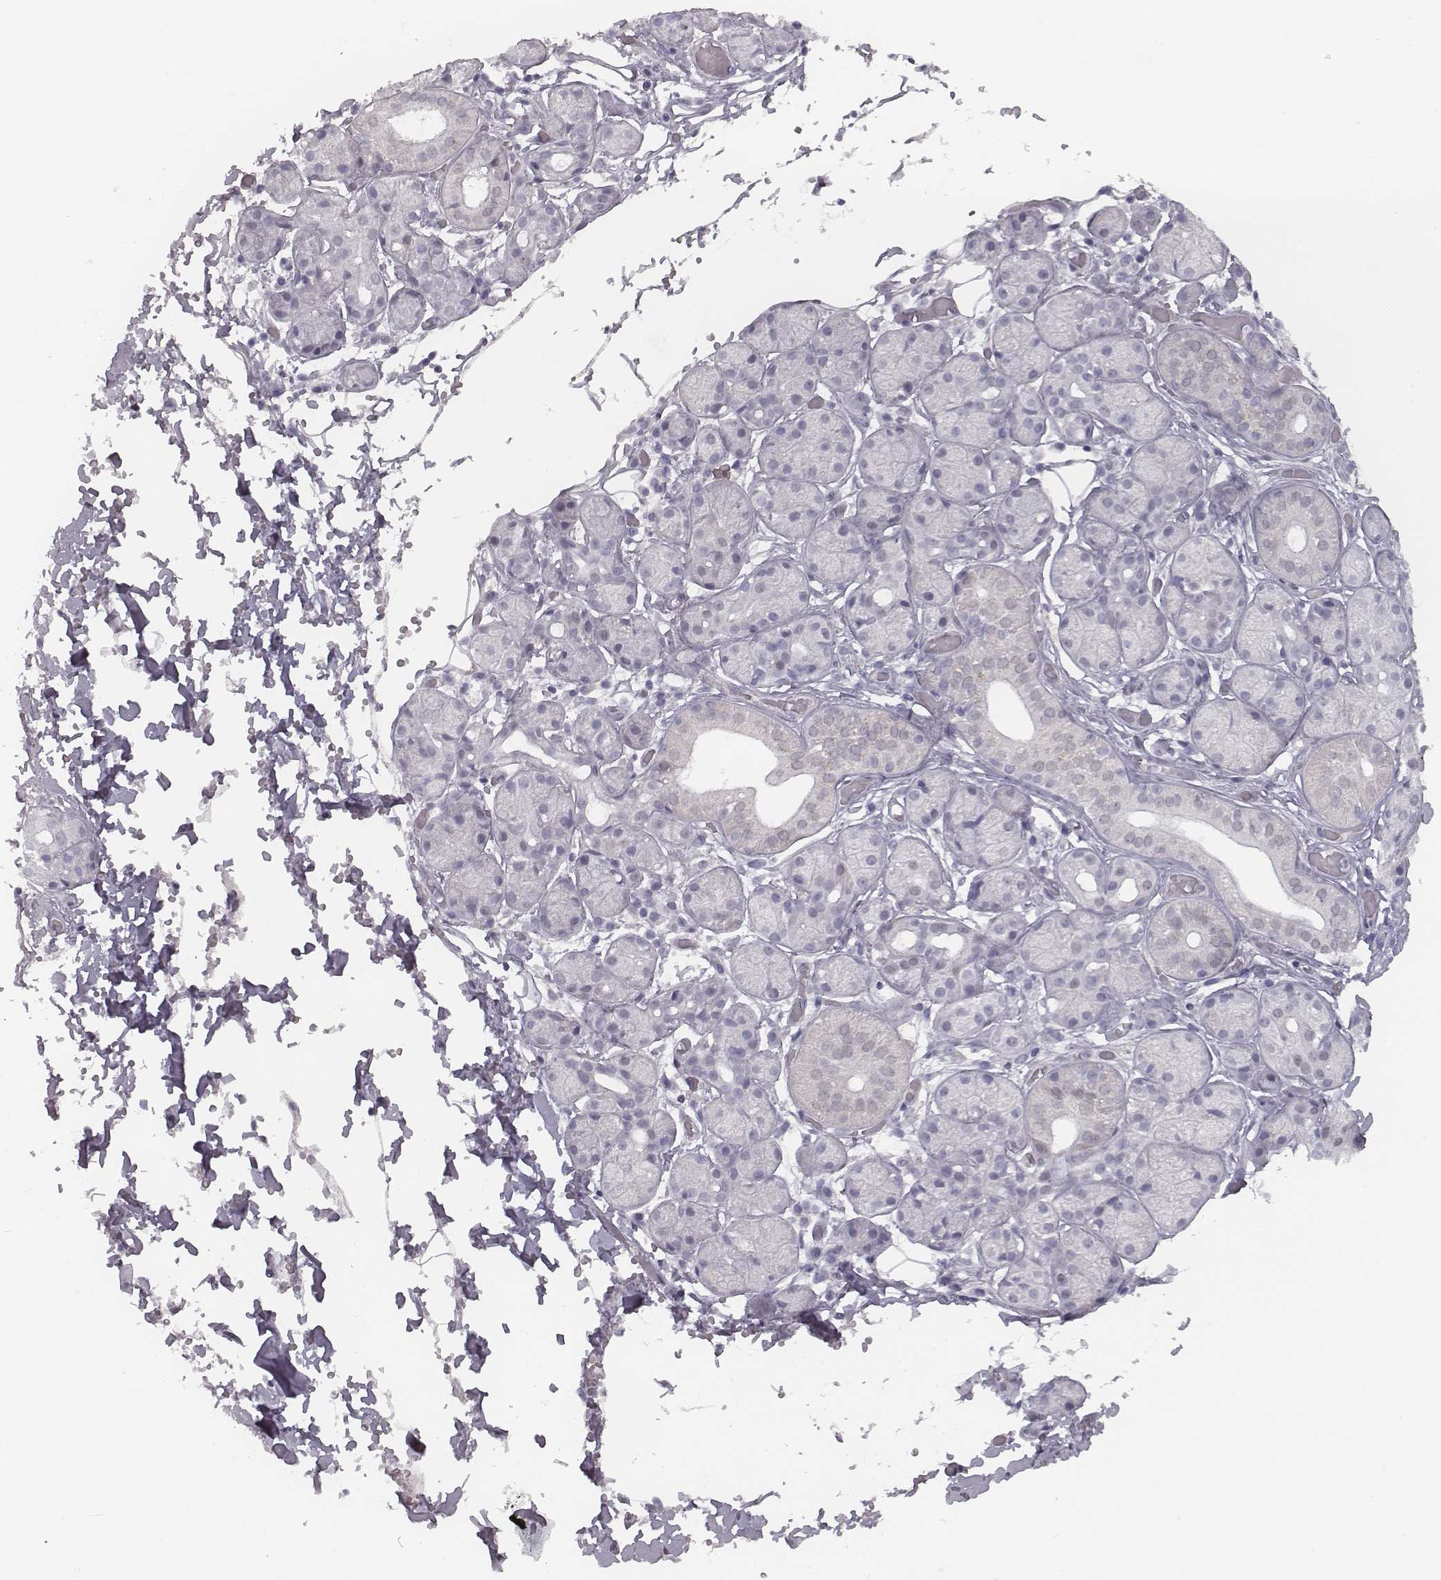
{"staining": {"intensity": "negative", "quantity": "none", "location": "none"}, "tissue": "salivary gland", "cell_type": "Glandular cells", "image_type": "normal", "snomed": [{"axis": "morphology", "description": "Normal tissue, NOS"}, {"axis": "topography", "description": "Salivary gland"}, {"axis": "topography", "description": "Peripheral nerve tissue"}], "caption": "Immunohistochemistry (IHC) histopathology image of unremarkable human salivary gland stained for a protein (brown), which displays no staining in glandular cells. (Immunohistochemistry (IHC), brightfield microscopy, high magnification).", "gene": "SEPTIN14", "patient": {"sex": "male", "age": 71}}